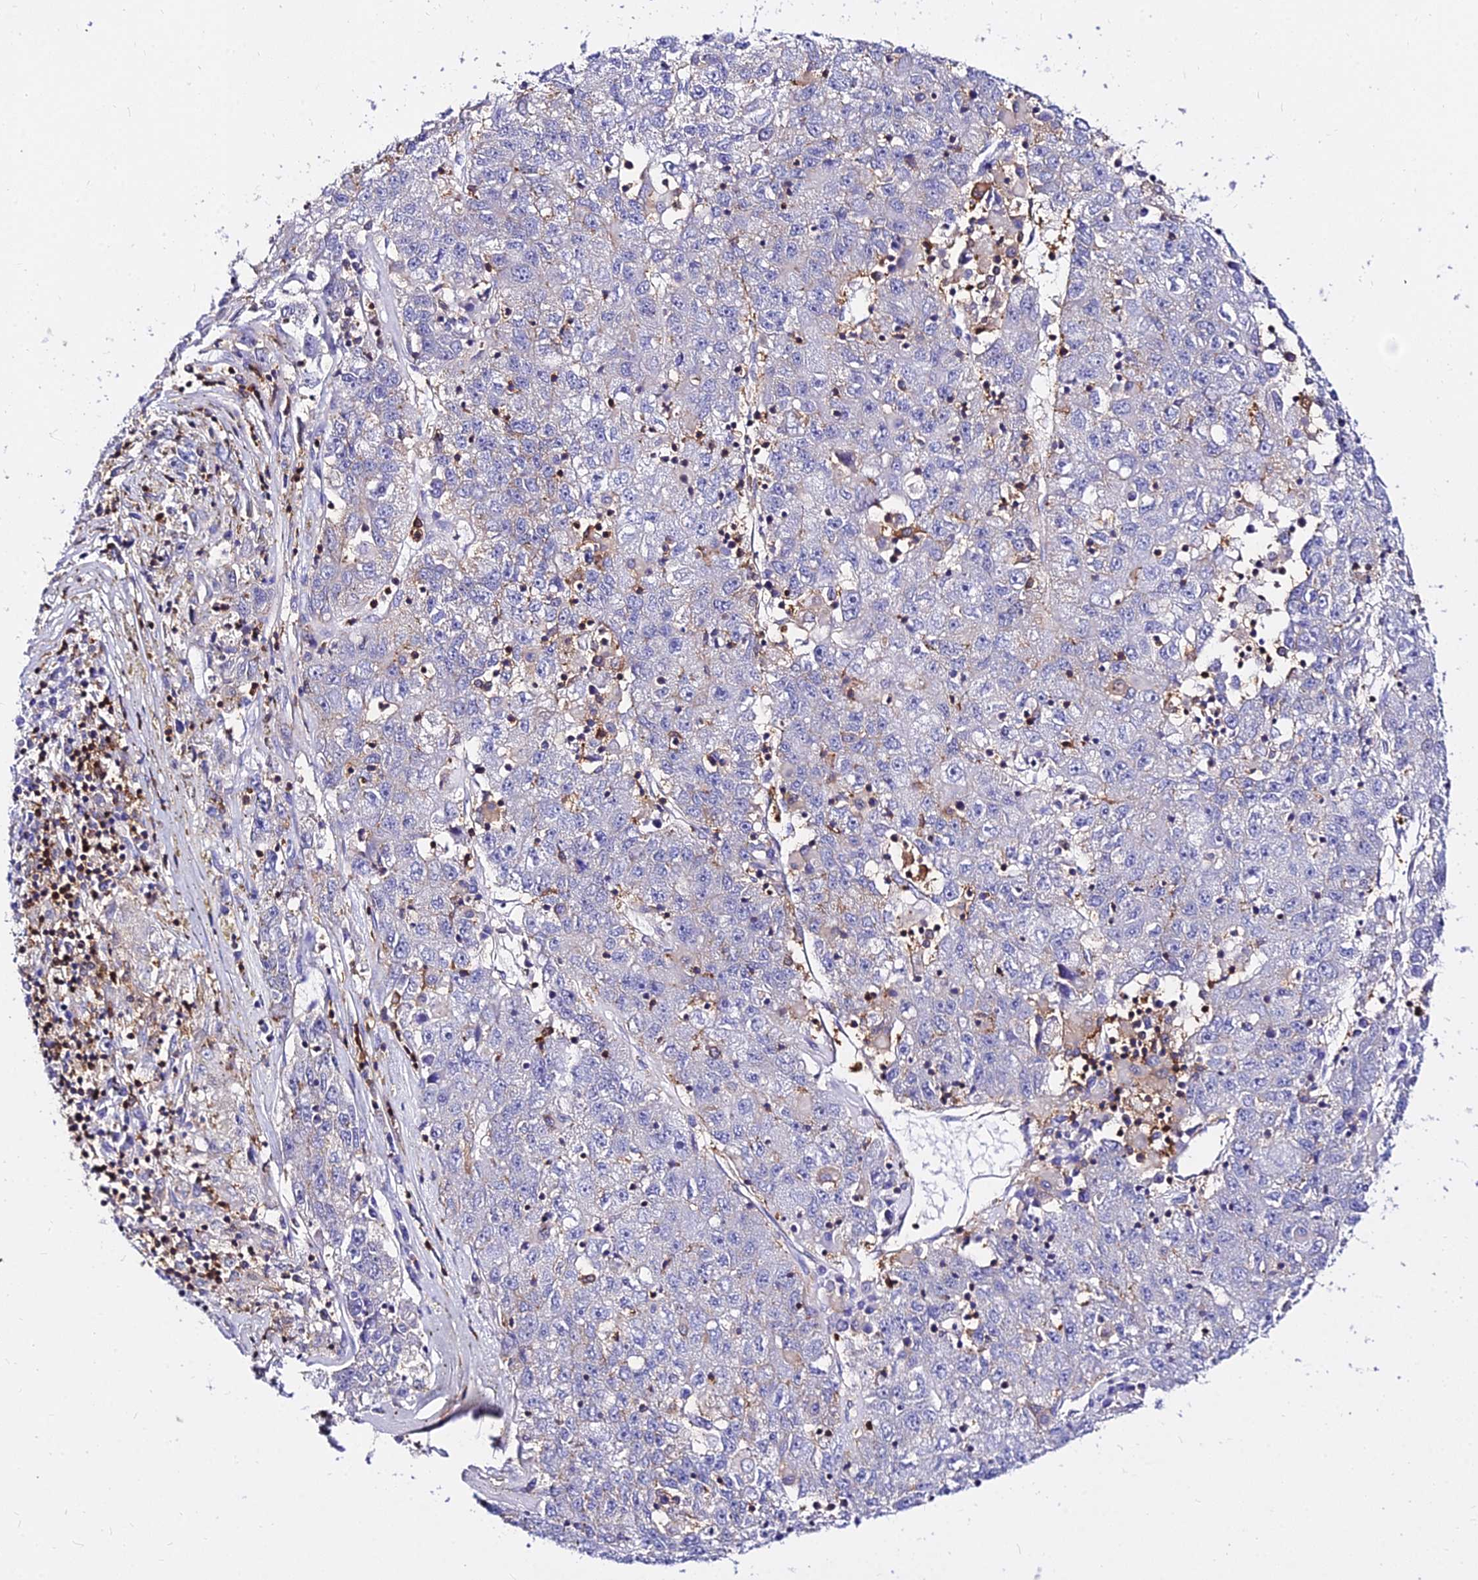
{"staining": {"intensity": "negative", "quantity": "none", "location": "none"}, "tissue": "liver cancer", "cell_type": "Tumor cells", "image_type": "cancer", "snomed": [{"axis": "morphology", "description": "Carcinoma, Hepatocellular, NOS"}, {"axis": "topography", "description": "Liver"}], "caption": "IHC photomicrograph of human liver cancer (hepatocellular carcinoma) stained for a protein (brown), which reveals no positivity in tumor cells. (Stains: DAB (3,3'-diaminobenzidine) immunohistochemistry (IHC) with hematoxylin counter stain, Microscopy: brightfield microscopy at high magnification).", "gene": "CSRP1", "patient": {"sex": "male", "age": 49}}